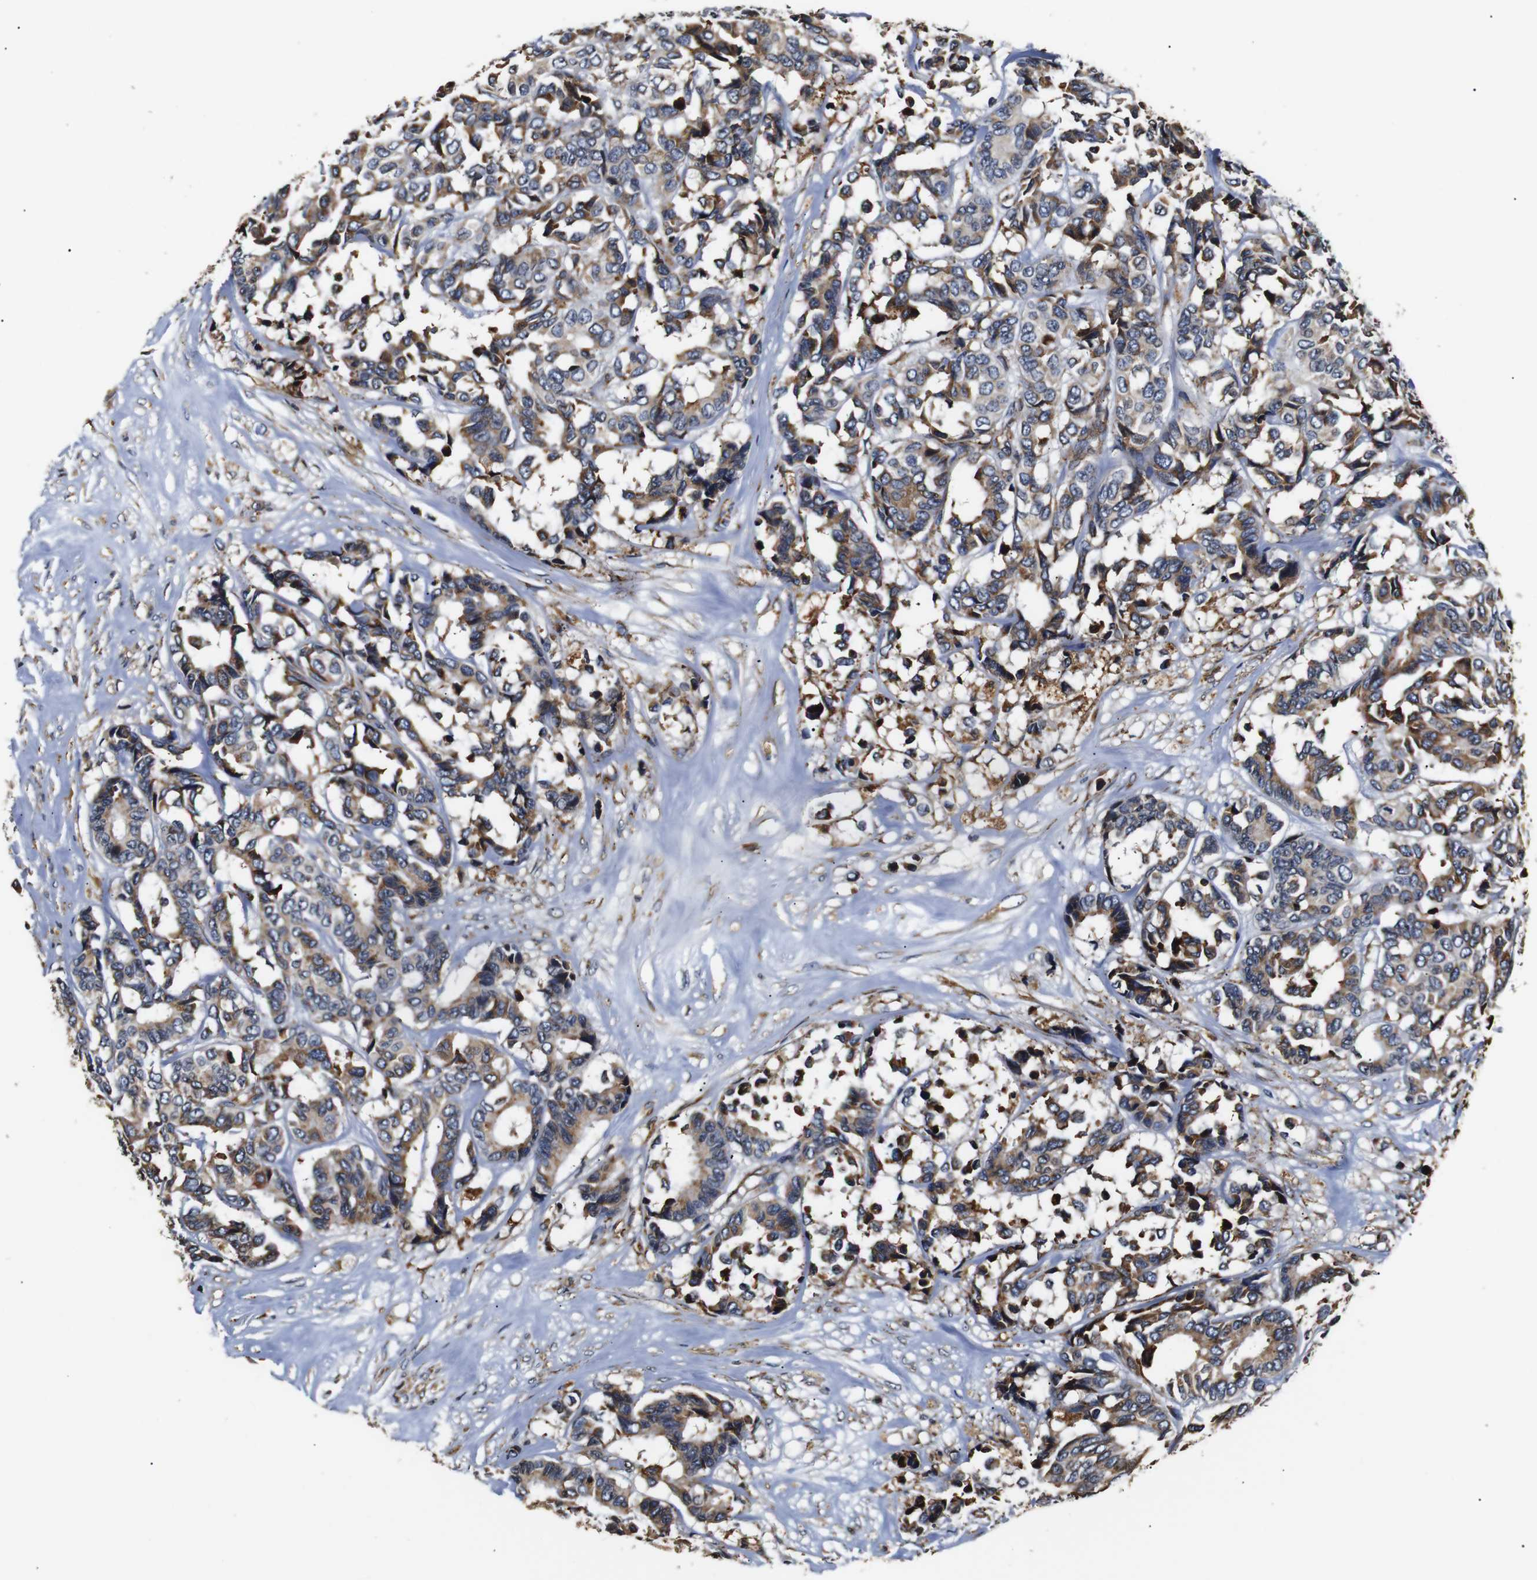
{"staining": {"intensity": "moderate", "quantity": "<25%", "location": "cytoplasmic/membranous"}, "tissue": "breast cancer", "cell_type": "Tumor cells", "image_type": "cancer", "snomed": [{"axis": "morphology", "description": "Duct carcinoma"}, {"axis": "topography", "description": "Breast"}], "caption": "An immunohistochemistry (IHC) image of neoplastic tissue is shown. Protein staining in brown labels moderate cytoplasmic/membranous positivity in invasive ductal carcinoma (breast) within tumor cells.", "gene": "HHIP", "patient": {"sex": "female", "age": 87}}